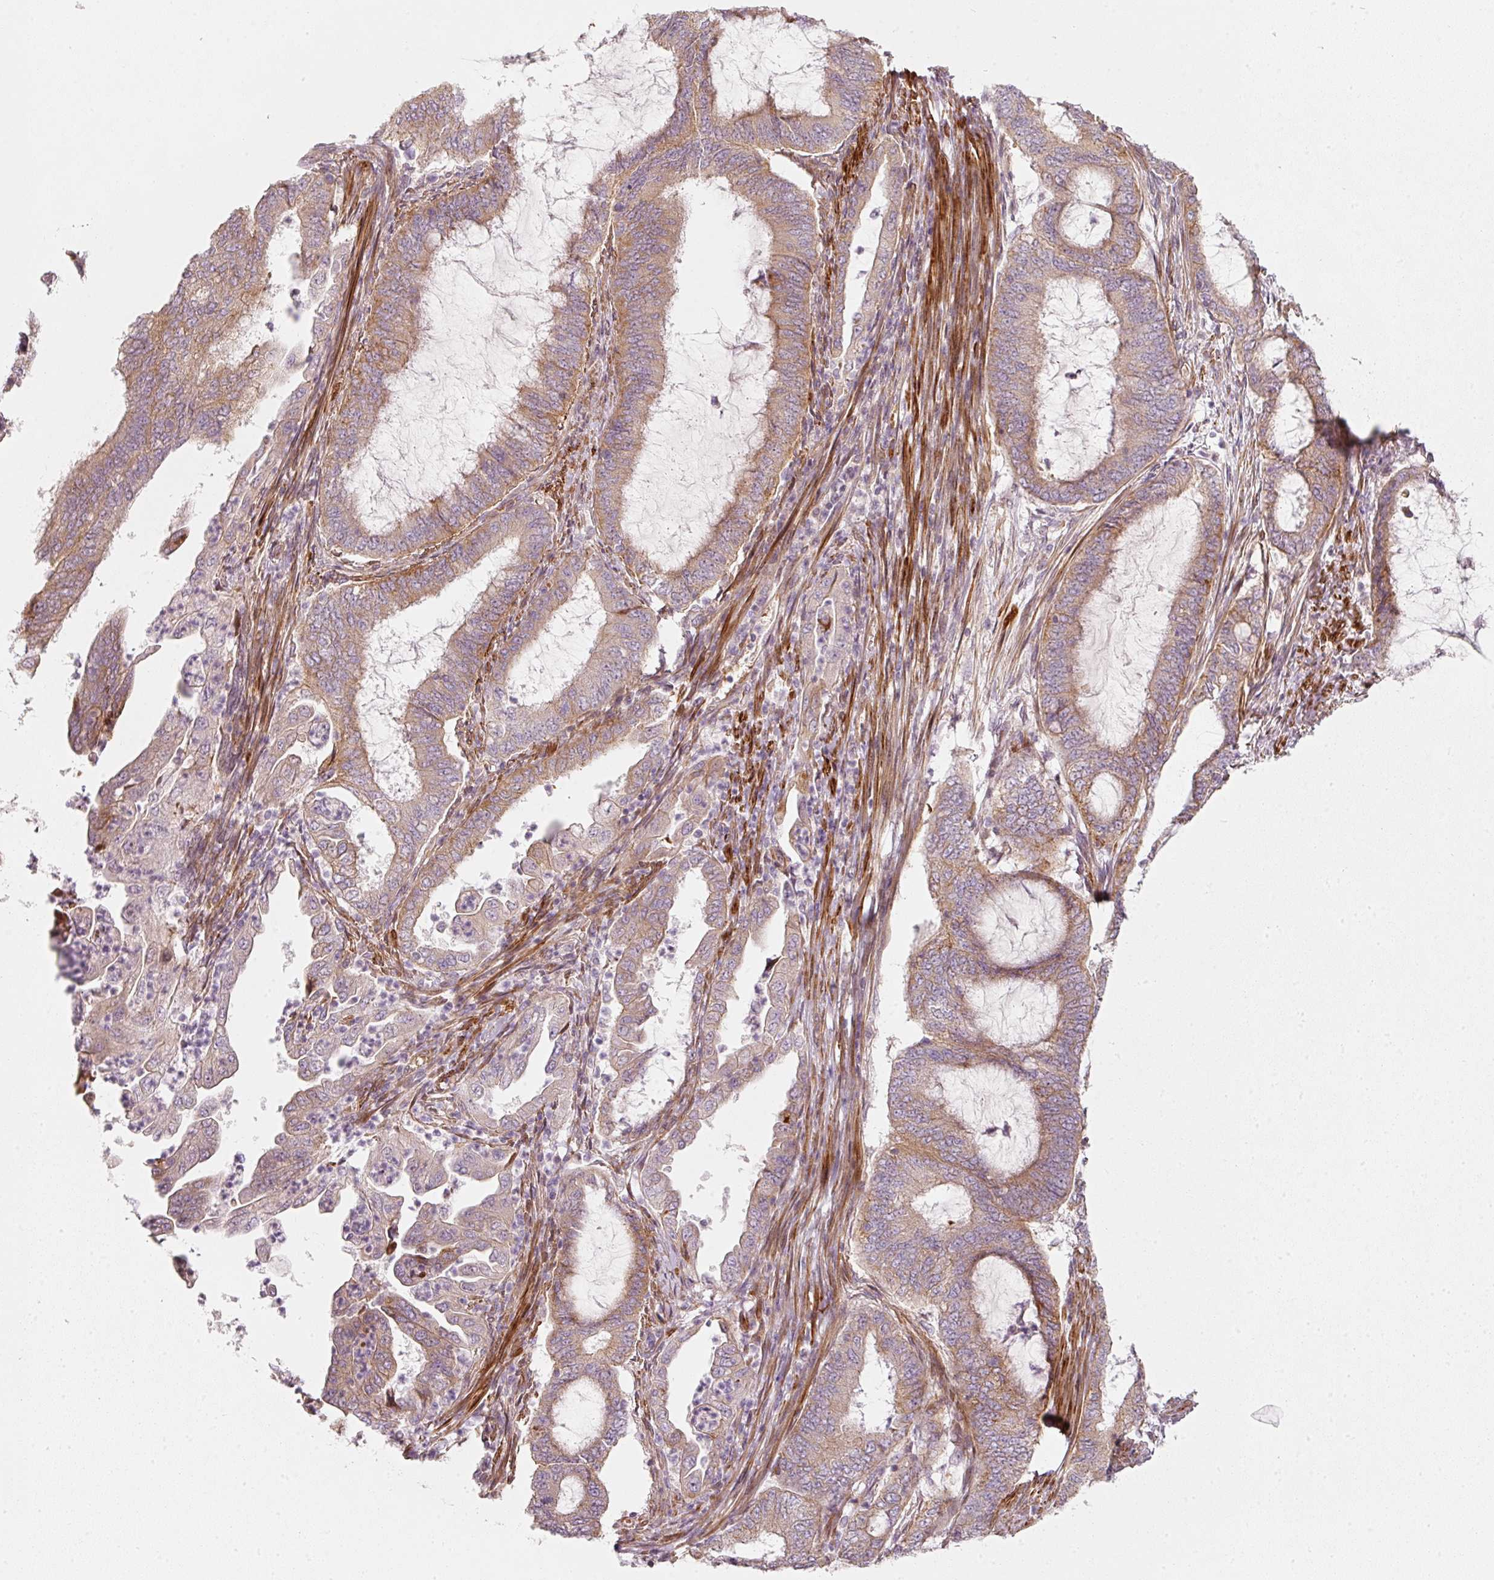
{"staining": {"intensity": "weak", "quantity": "25%-75%", "location": "cytoplasmic/membranous"}, "tissue": "endometrial cancer", "cell_type": "Tumor cells", "image_type": "cancer", "snomed": [{"axis": "morphology", "description": "Adenocarcinoma, NOS"}, {"axis": "topography", "description": "Endometrium"}], "caption": "Endometrial adenocarcinoma was stained to show a protein in brown. There is low levels of weak cytoplasmic/membranous expression in about 25%-75% of tumor cells. (IHC, brightfield microscopy, high magnification).", "gene": "KCNQ1", "patient": {"sex": "female", "age": 51}}